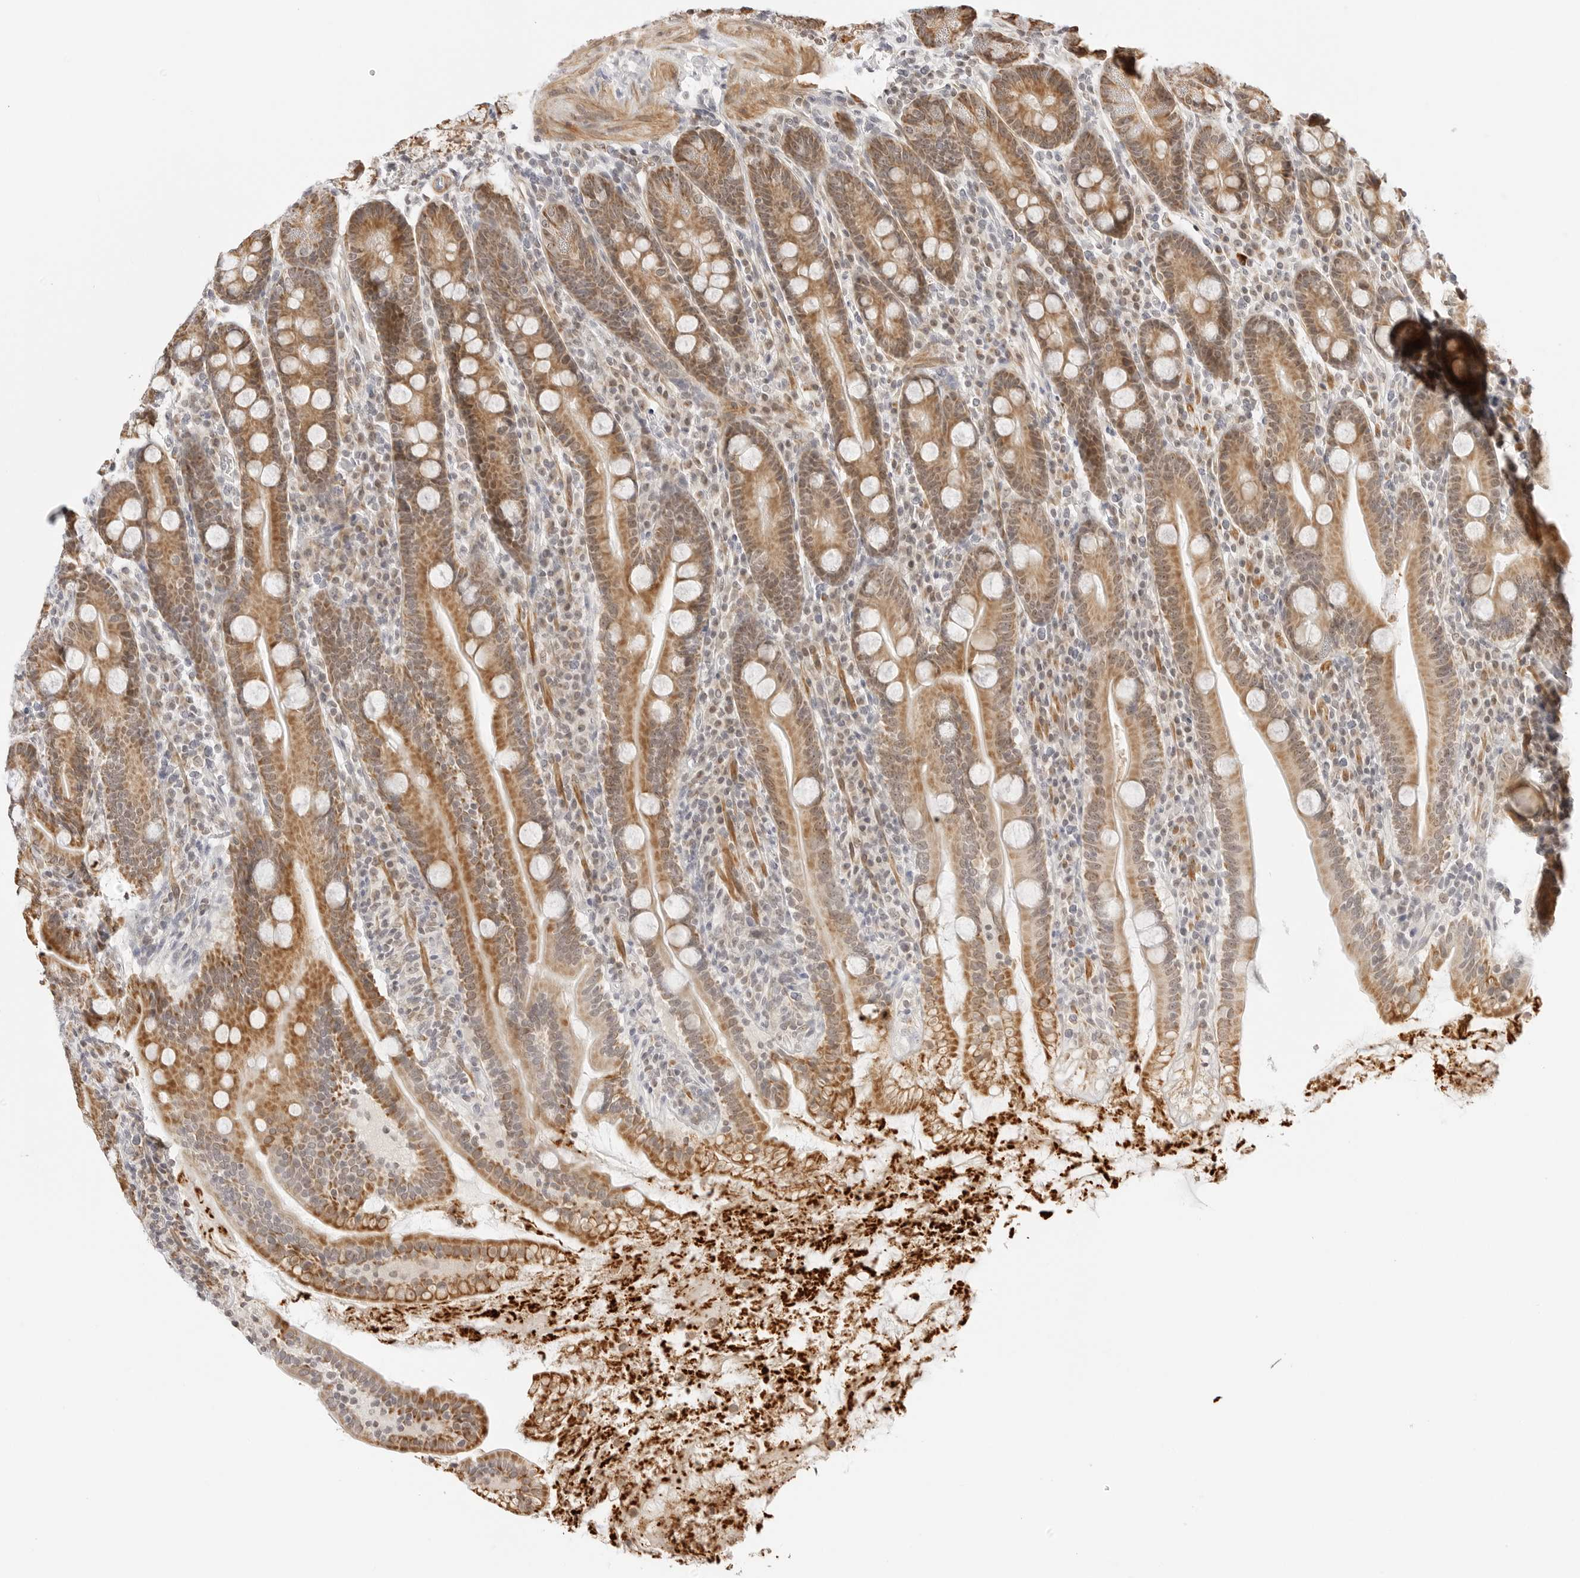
{"staining": {"intensity": "moderate", "quantity": ">75%", "location": "cytoplasmic/membranous"}, "tissue": "duodenum", "cell_type": "Glandular cells", "image_type": "normal", "snomed": [{"axis": "morphology", "description": "Normal tissue, NOS"}, {"axis": "topography", "description": "Duodenum"}], "caption": "Immunohistochemical staining of benign duodenum demonstrates medium levels of moderate cytoplasmic/membranous expression in approximately >75% of glandular cells. The protein is stained brown, and the nuclei are stained in blue (DAB (3,3'-diaminobenzidine) IHC with brightfield microscopy, high magnification).", "gene": "GORAB", "patient": {"sex": "male", "age": 35}}